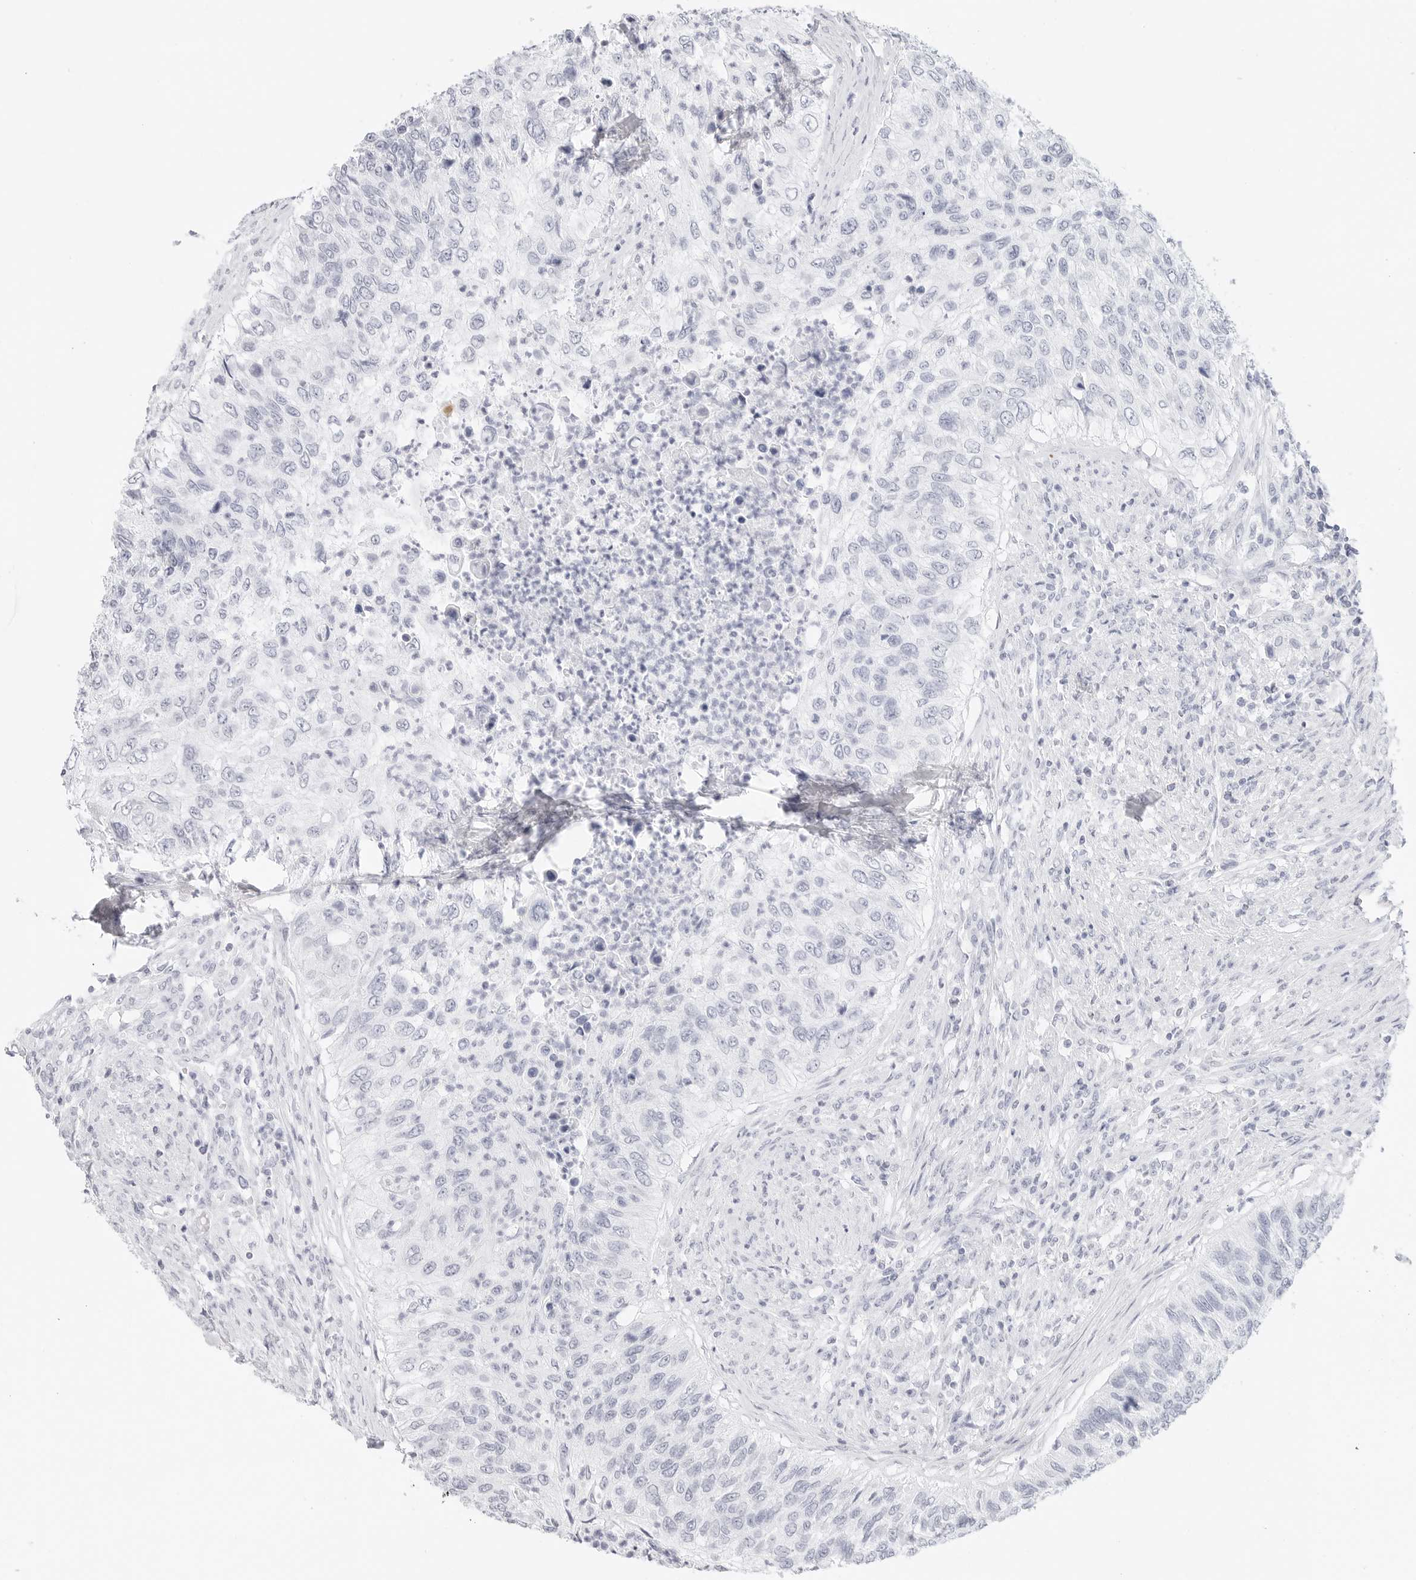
{"staining": {"intensity": "negative", "quantity": "none", "location": "none"}, "tissue": "urothelial cancer", "cell_type": "Tumor cells", "image_type": "cancer", "snomed": [{"axis": "morphology", "description": "Urothelial carcinoma, High grade"}, {"axis": "topography", "description": "Urinary bladder"}], "caption": "The micrograph displays no significant expression in tumor cells of urothelial carcinoma (high-grade).", "gene": "TFF2", "patient": {"sex": "female", "age": 60}}